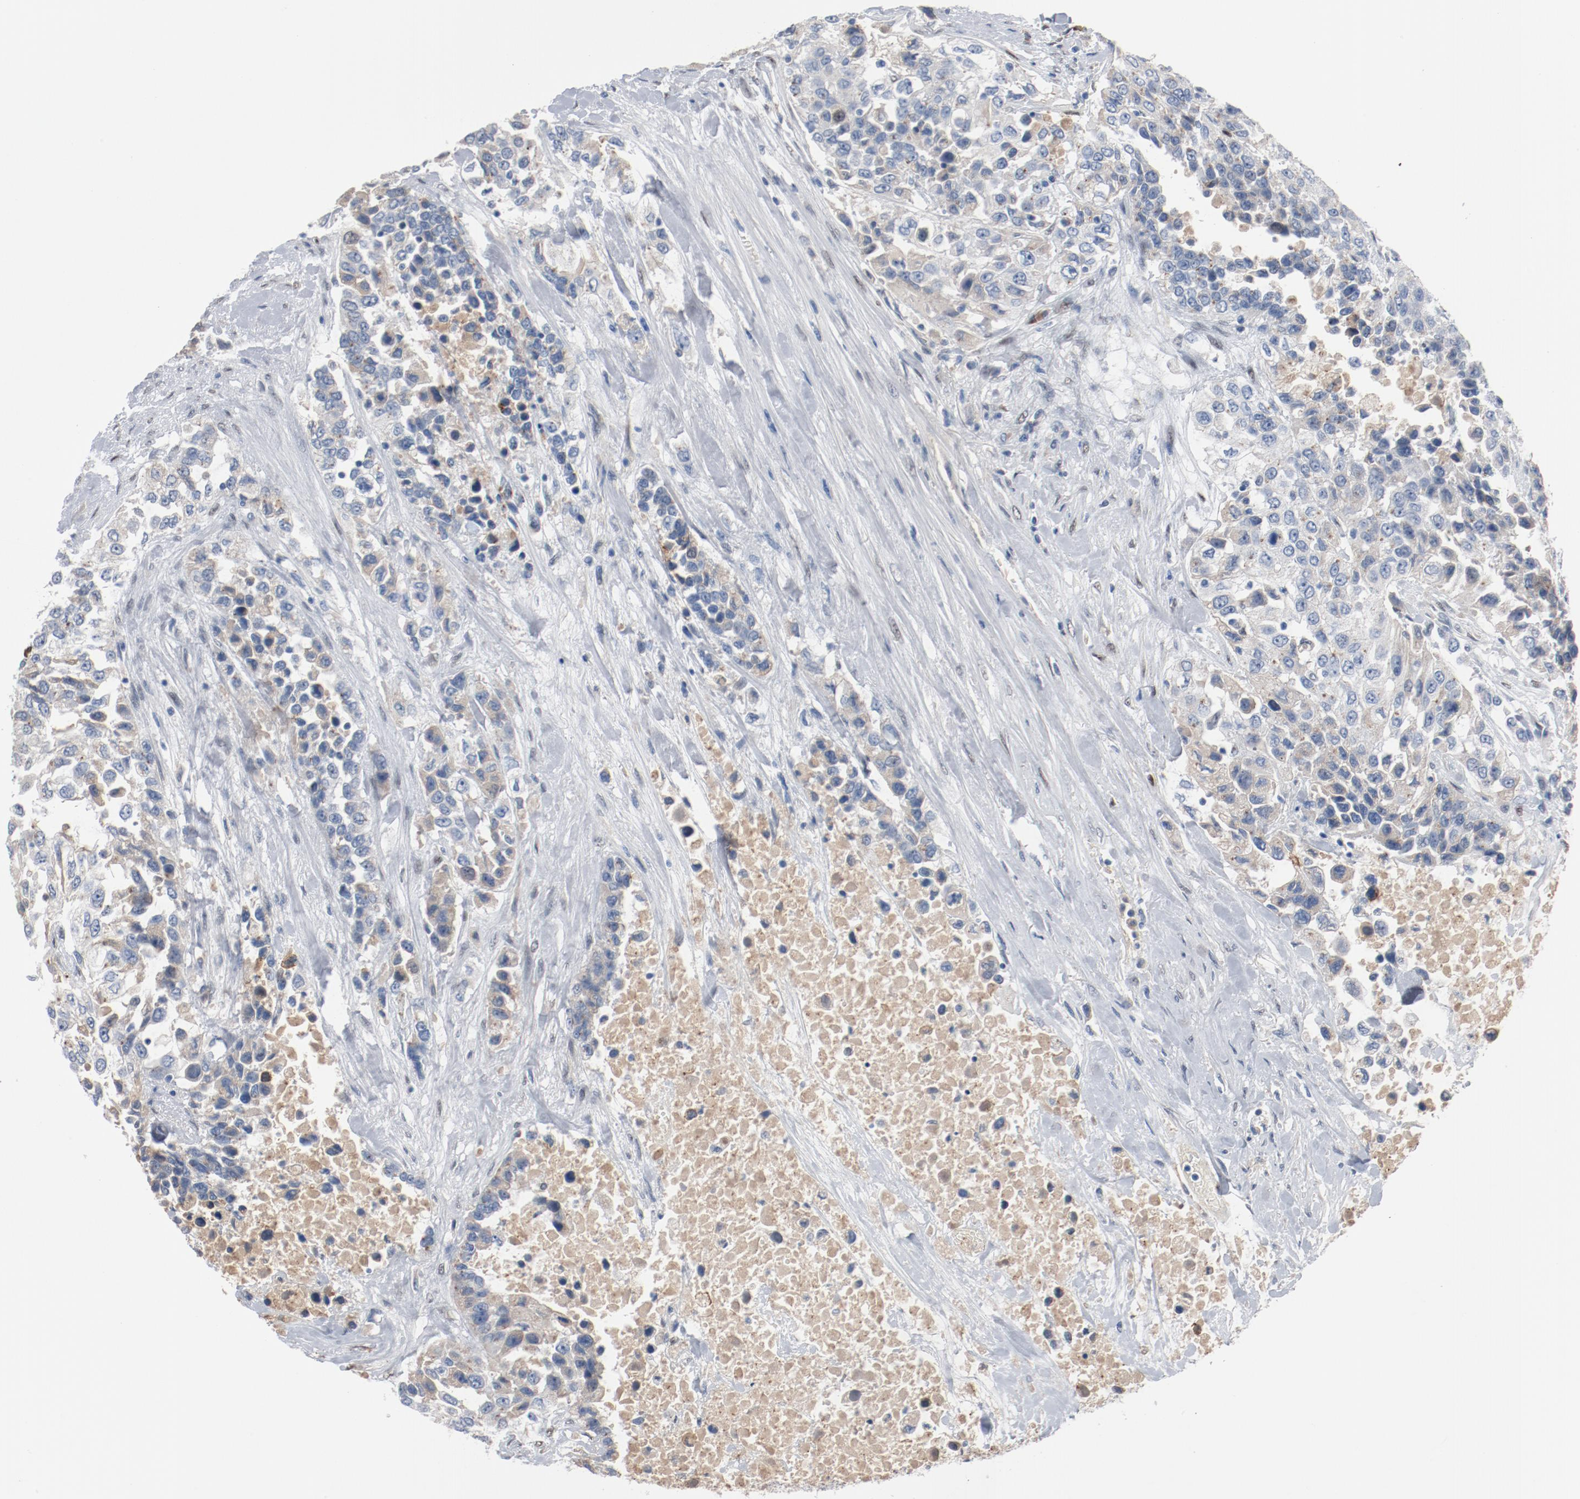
{"staining": {"intensity": "negative", "quantity": "none", "location": "none"}, "tissue": "urothelial cancer", "cell_type": "Tumor cells", "image_type": "cancer", "snomed": [{"axis": "morphology", "description": "Urothelial carcinoma, High grade"}, {"axis": "topography", "description": "Urinary bladder"}], "caption": "IHC micrograph of neoplastic tissue: human urothelial cancer stained with DAB displays no significant protein expression in tumor cells.", "gene": "FOXP1", "patient": {"sex": "female", "age": 80}}